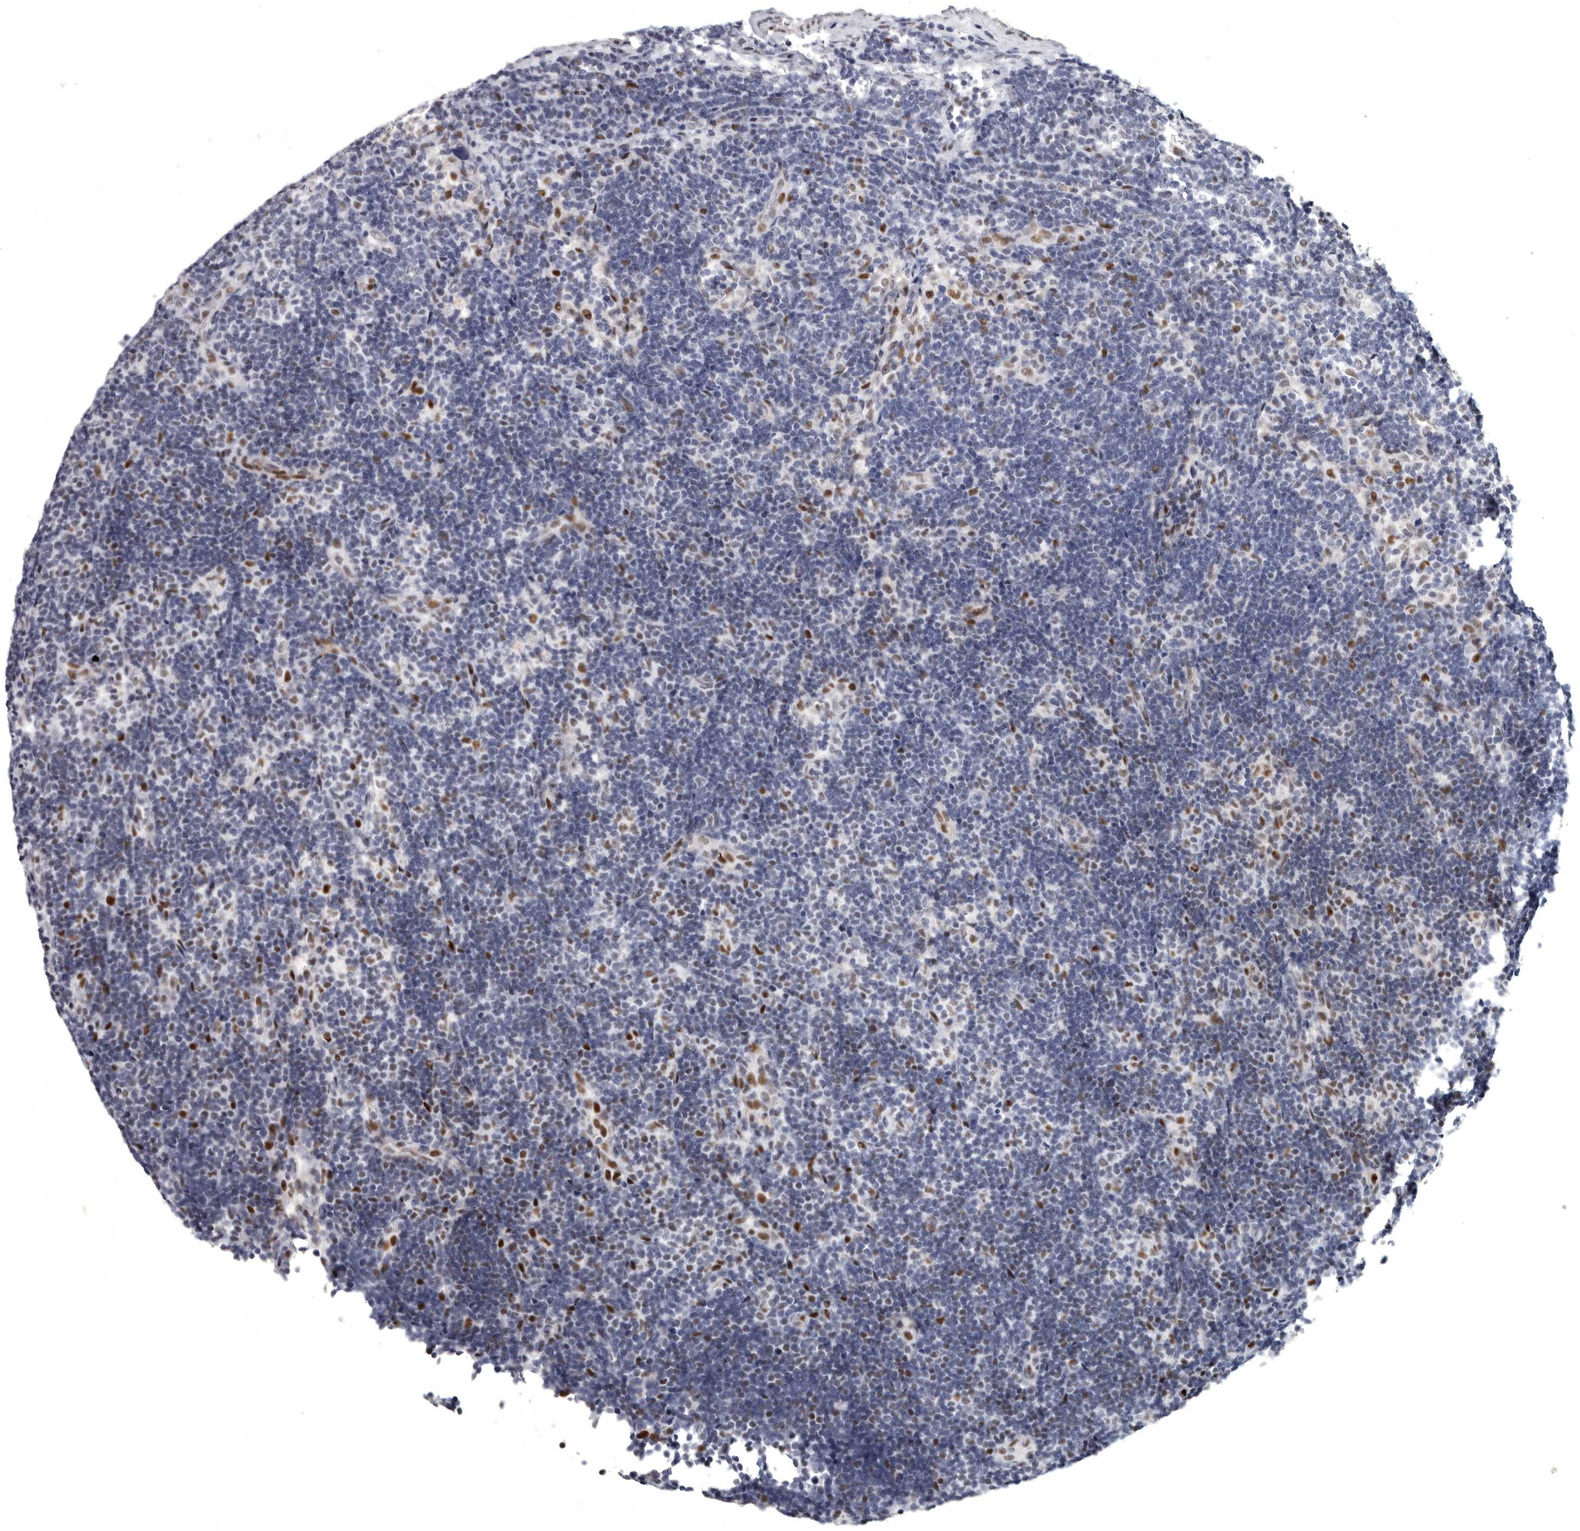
{"staining": {"intensity": "negative", "quantity": "none", "location": "none"}, "tissue": "lymph node", "cell_type": "Germinal center cells", "image_type": "normal", "snomed": [{"axis": "morphology", "description": "Normal tissue, NOS"}, {"axis": "topography", "description": "Lymph node"}], "caption": "This is an immunohistochemistry (IHC) photomicrograph of unremarkable lymph node. There is no expression in germinal center cells.", "gene": "WRAP73", "patient": {"sex": "female", "age": 22}}